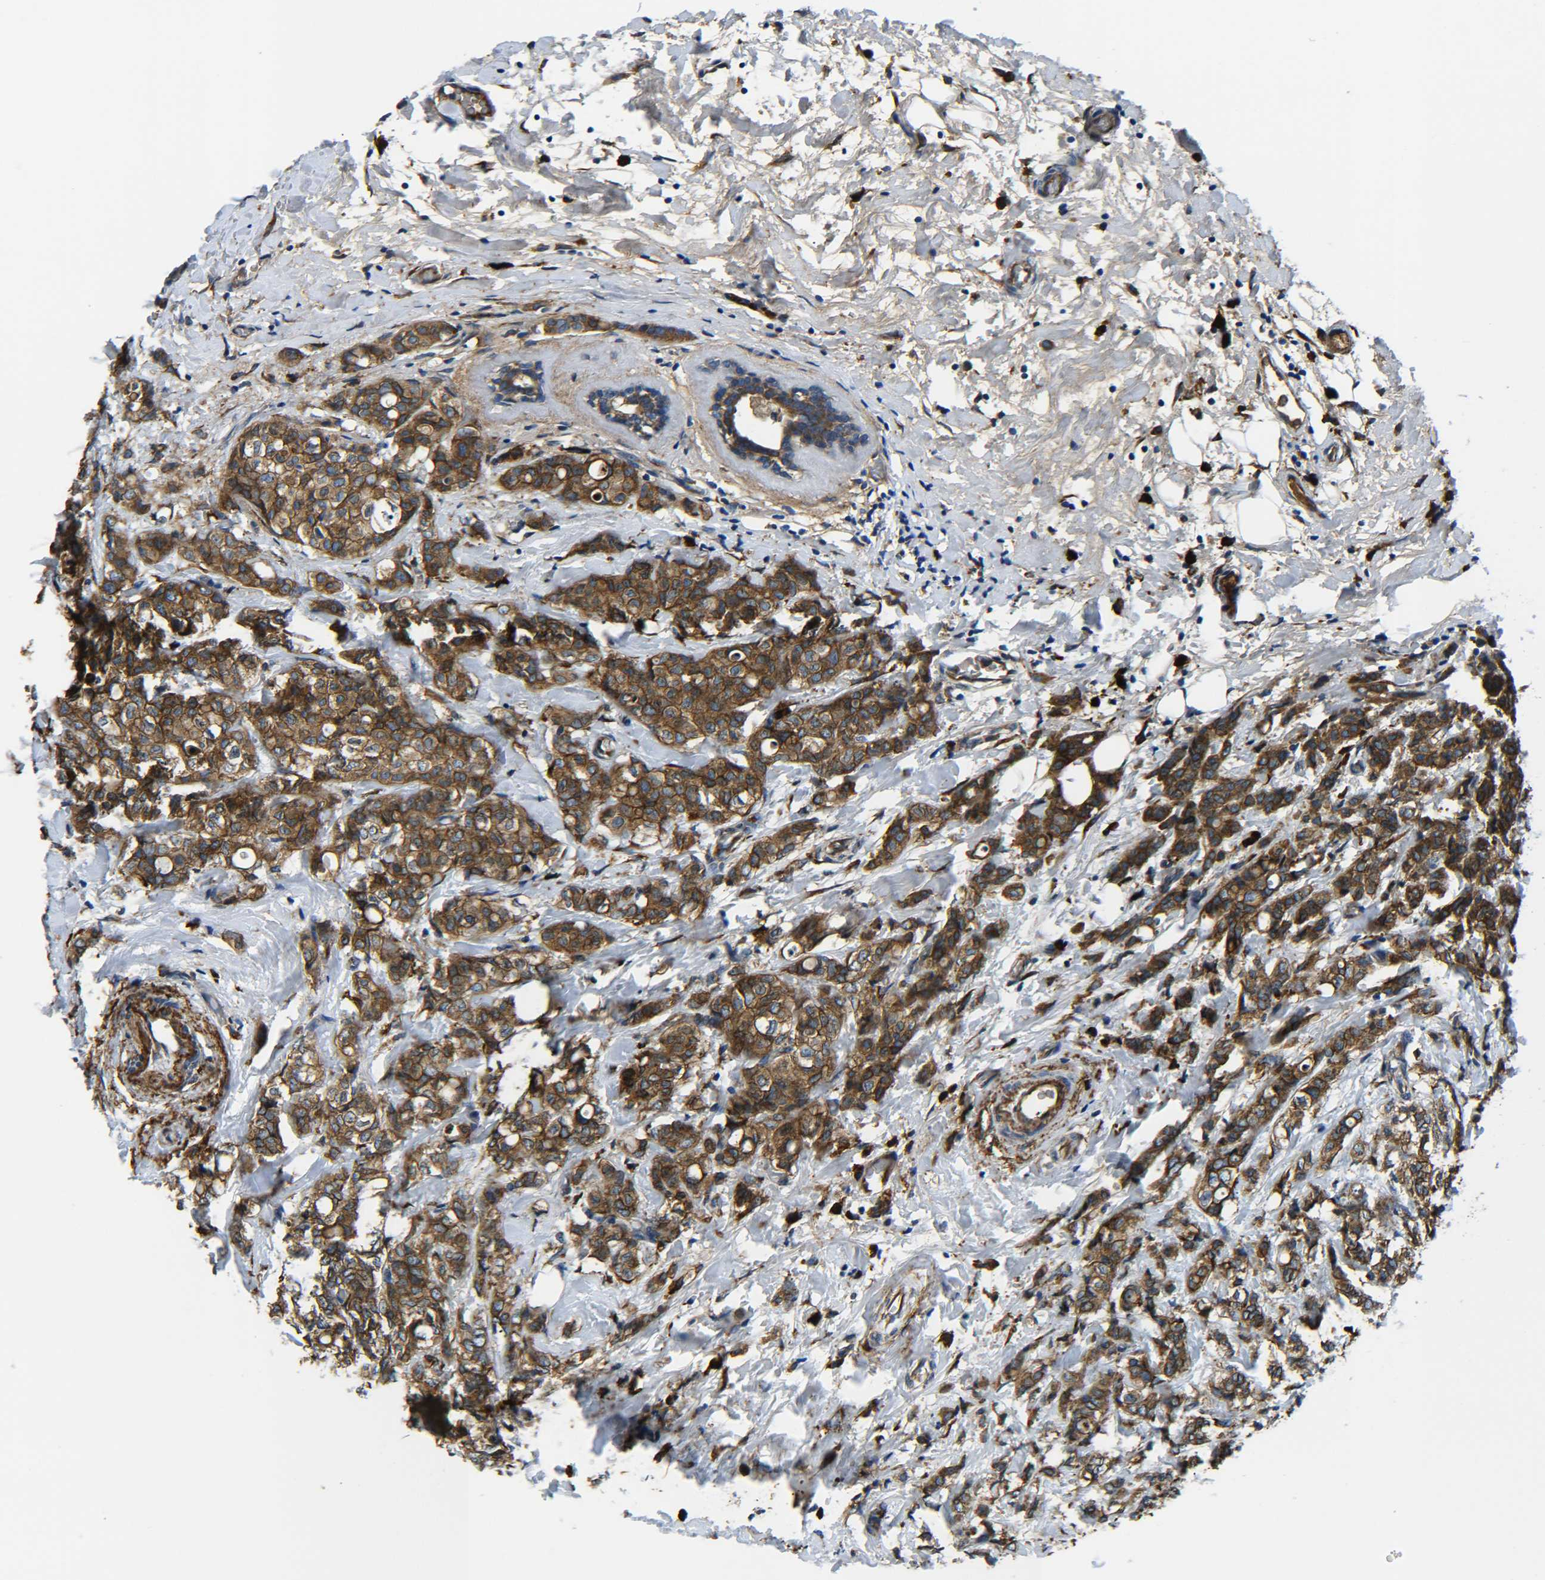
{"staining": {"intensity": "strong", "quantity": ">75%", "location": "cytoplasmic/membranous"}, "tissue": "breast cancer", "cell_type": "Tumor cells", "image_type": "cancer", "snomed": [{"axis": "morphology", "description": "Lobular carcinoma"}, {"axis": "topography", "description": "Breast"}], "caption": "Lobular carcinoma (breast) tissue reveals strong cytoplasmic/membranous staining in approximately >75% of tumor cells", "gene": "PREB", "patient": {"sex": "female", "age": 60}}